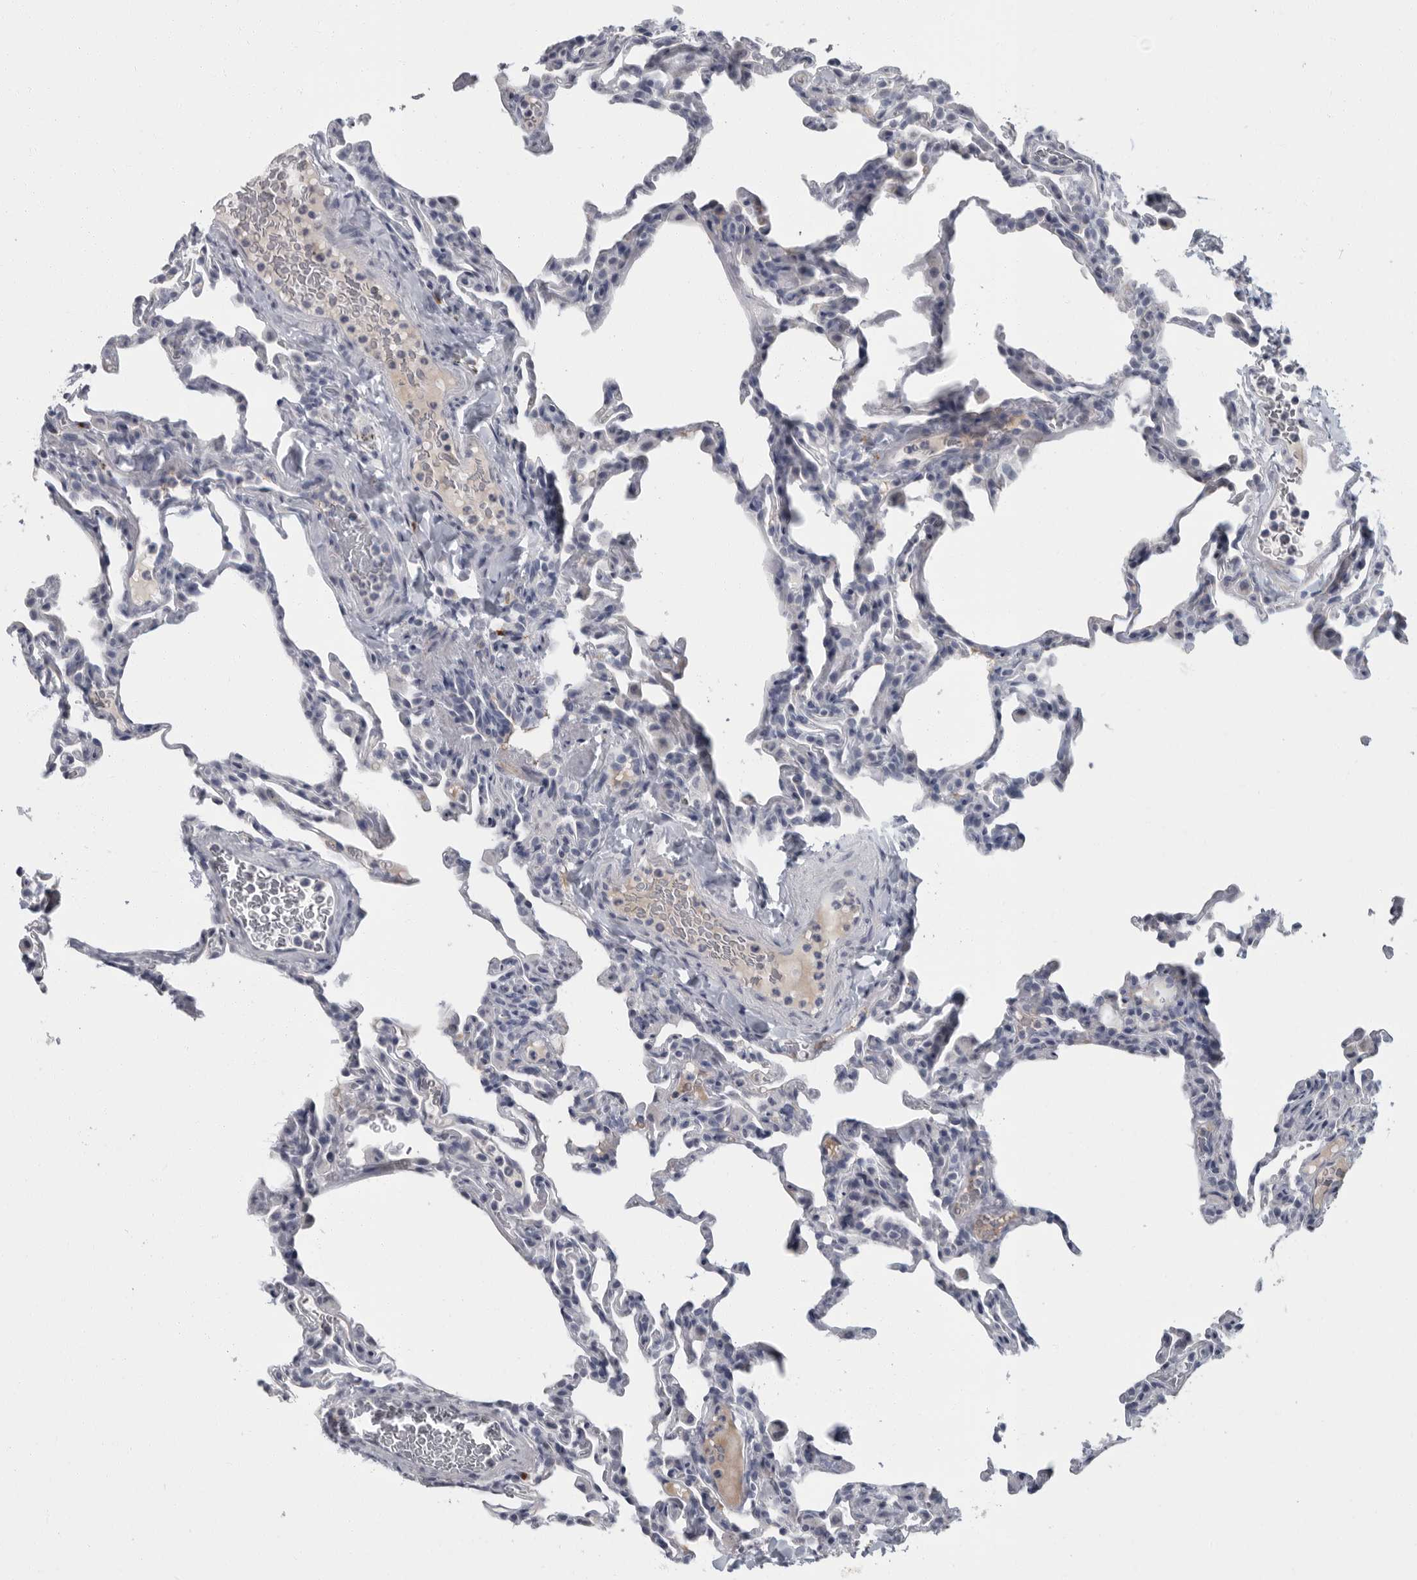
{"staining": {"intensity": "negative", "quantity": "none", "location": "none"}, "tissue": "lung", "cell_type": "Alveolar cells", "image_type": "normal", "snomed": [{"axis": "morphology", "description": "Normal tissue, NOS"}, {"axis": "topography", "description": "Lung"}], "caption": "An immunohistochemistry histopathology image of normal lung is shown. There is no staining in alveolar cells of lung. Brightfield microscopy of immunohistochemistry stained with DAB (brown) and hematoxylin (blue), captured at high magnification.", "gene": "SLC25A39", "patient": {"sex": "male", "age": 20}}